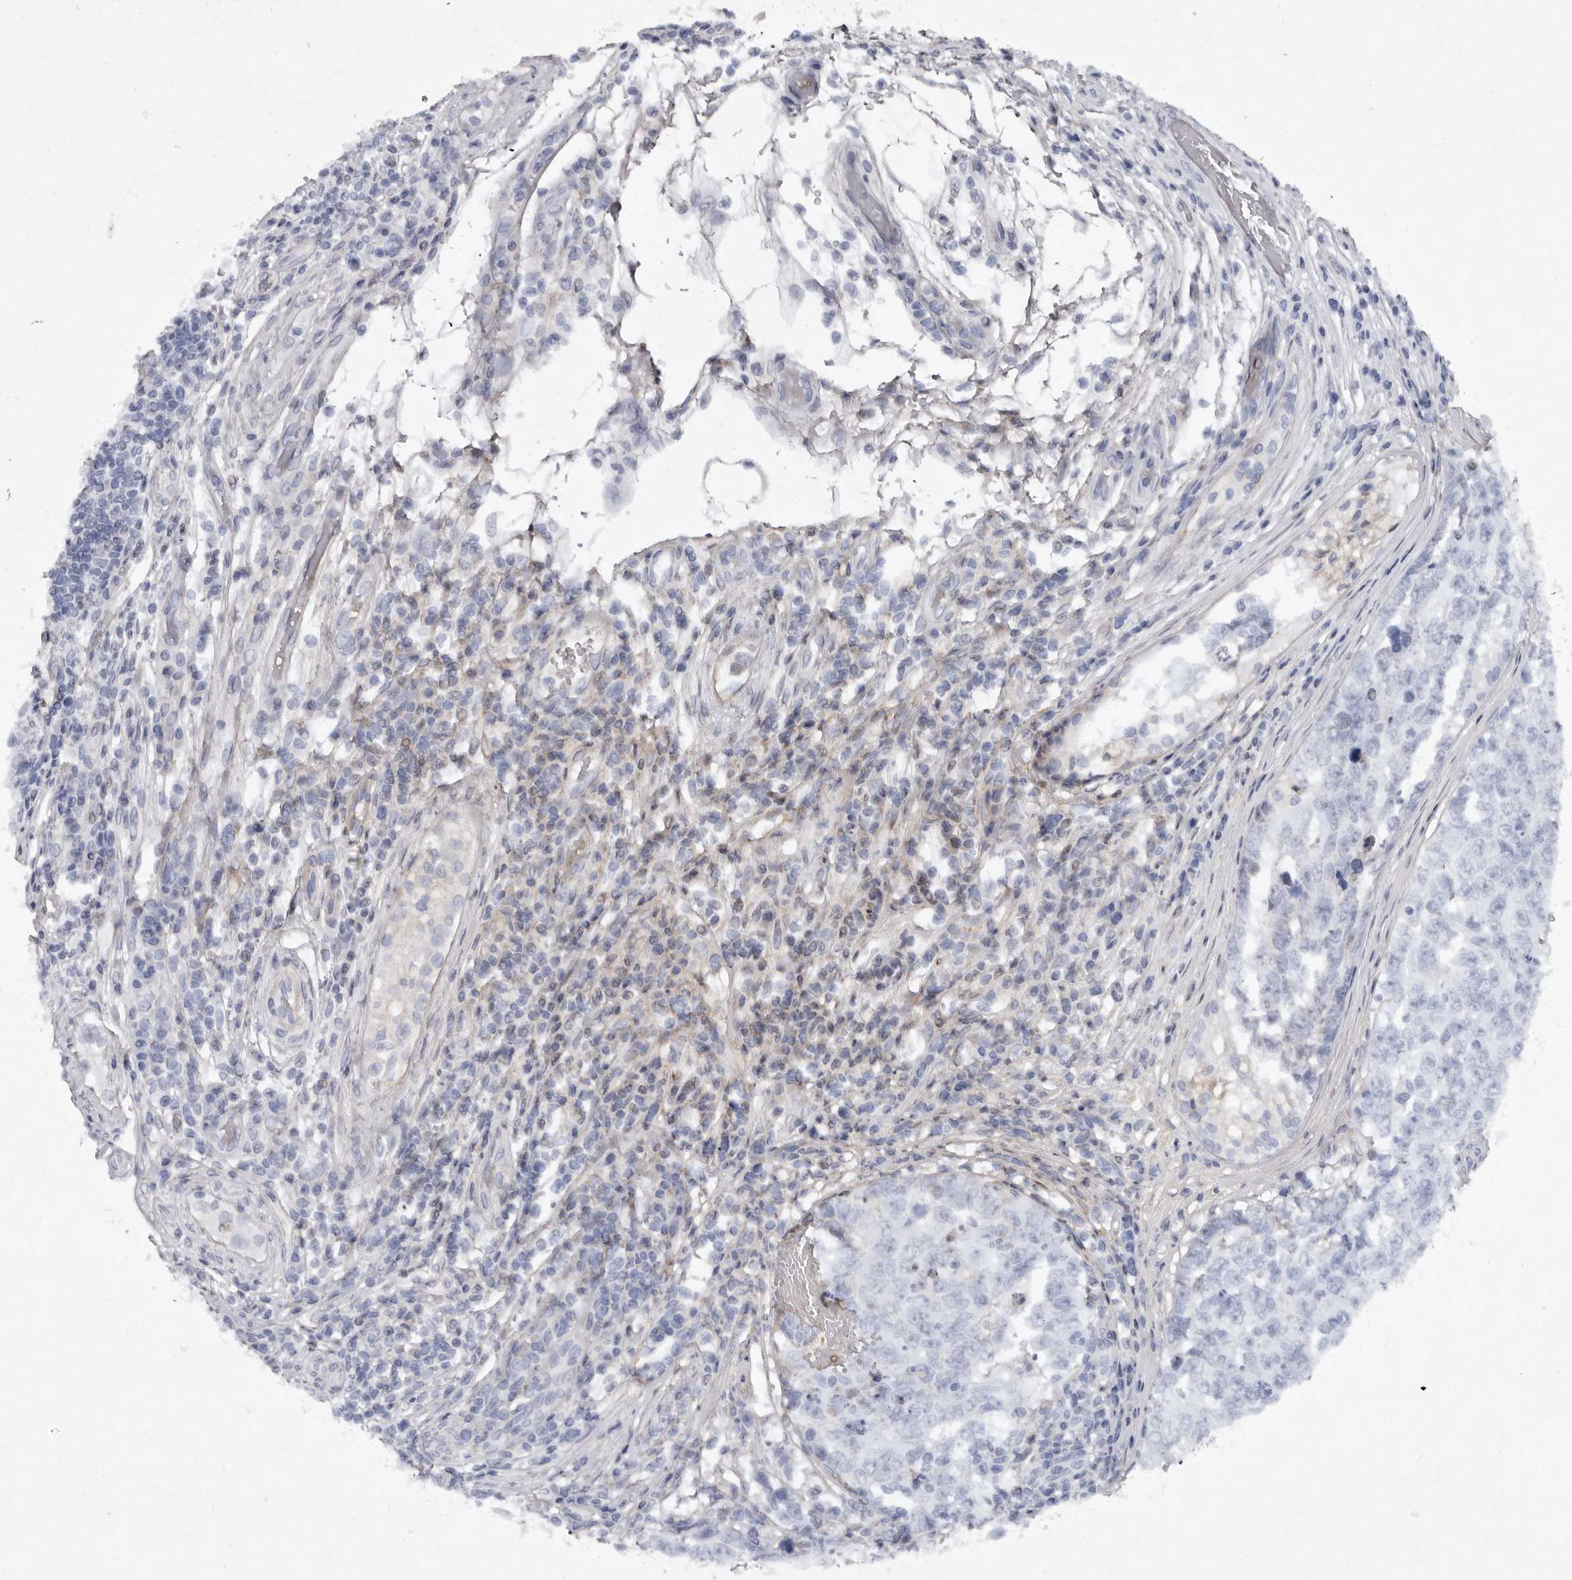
{"staining": {"intensity": "weak", "quantity": "<25%", "location": "cytoplasmic/membranous"}, "tissue": "testis cancer", "cell_type": "Tumor cells", "image_type": "cancer", "snomed": [{"axis": "morphology", "description": "Carcinoma, Embryonal, NOS"}, {"axis": "topography", "description": "Testis"}], "caption": "IHC of human embryonal carcinoma (testis) exhibits no positivity in tumor cells.", "gene": "ABL1", "patient": {"sex": "male", "age": 26}}